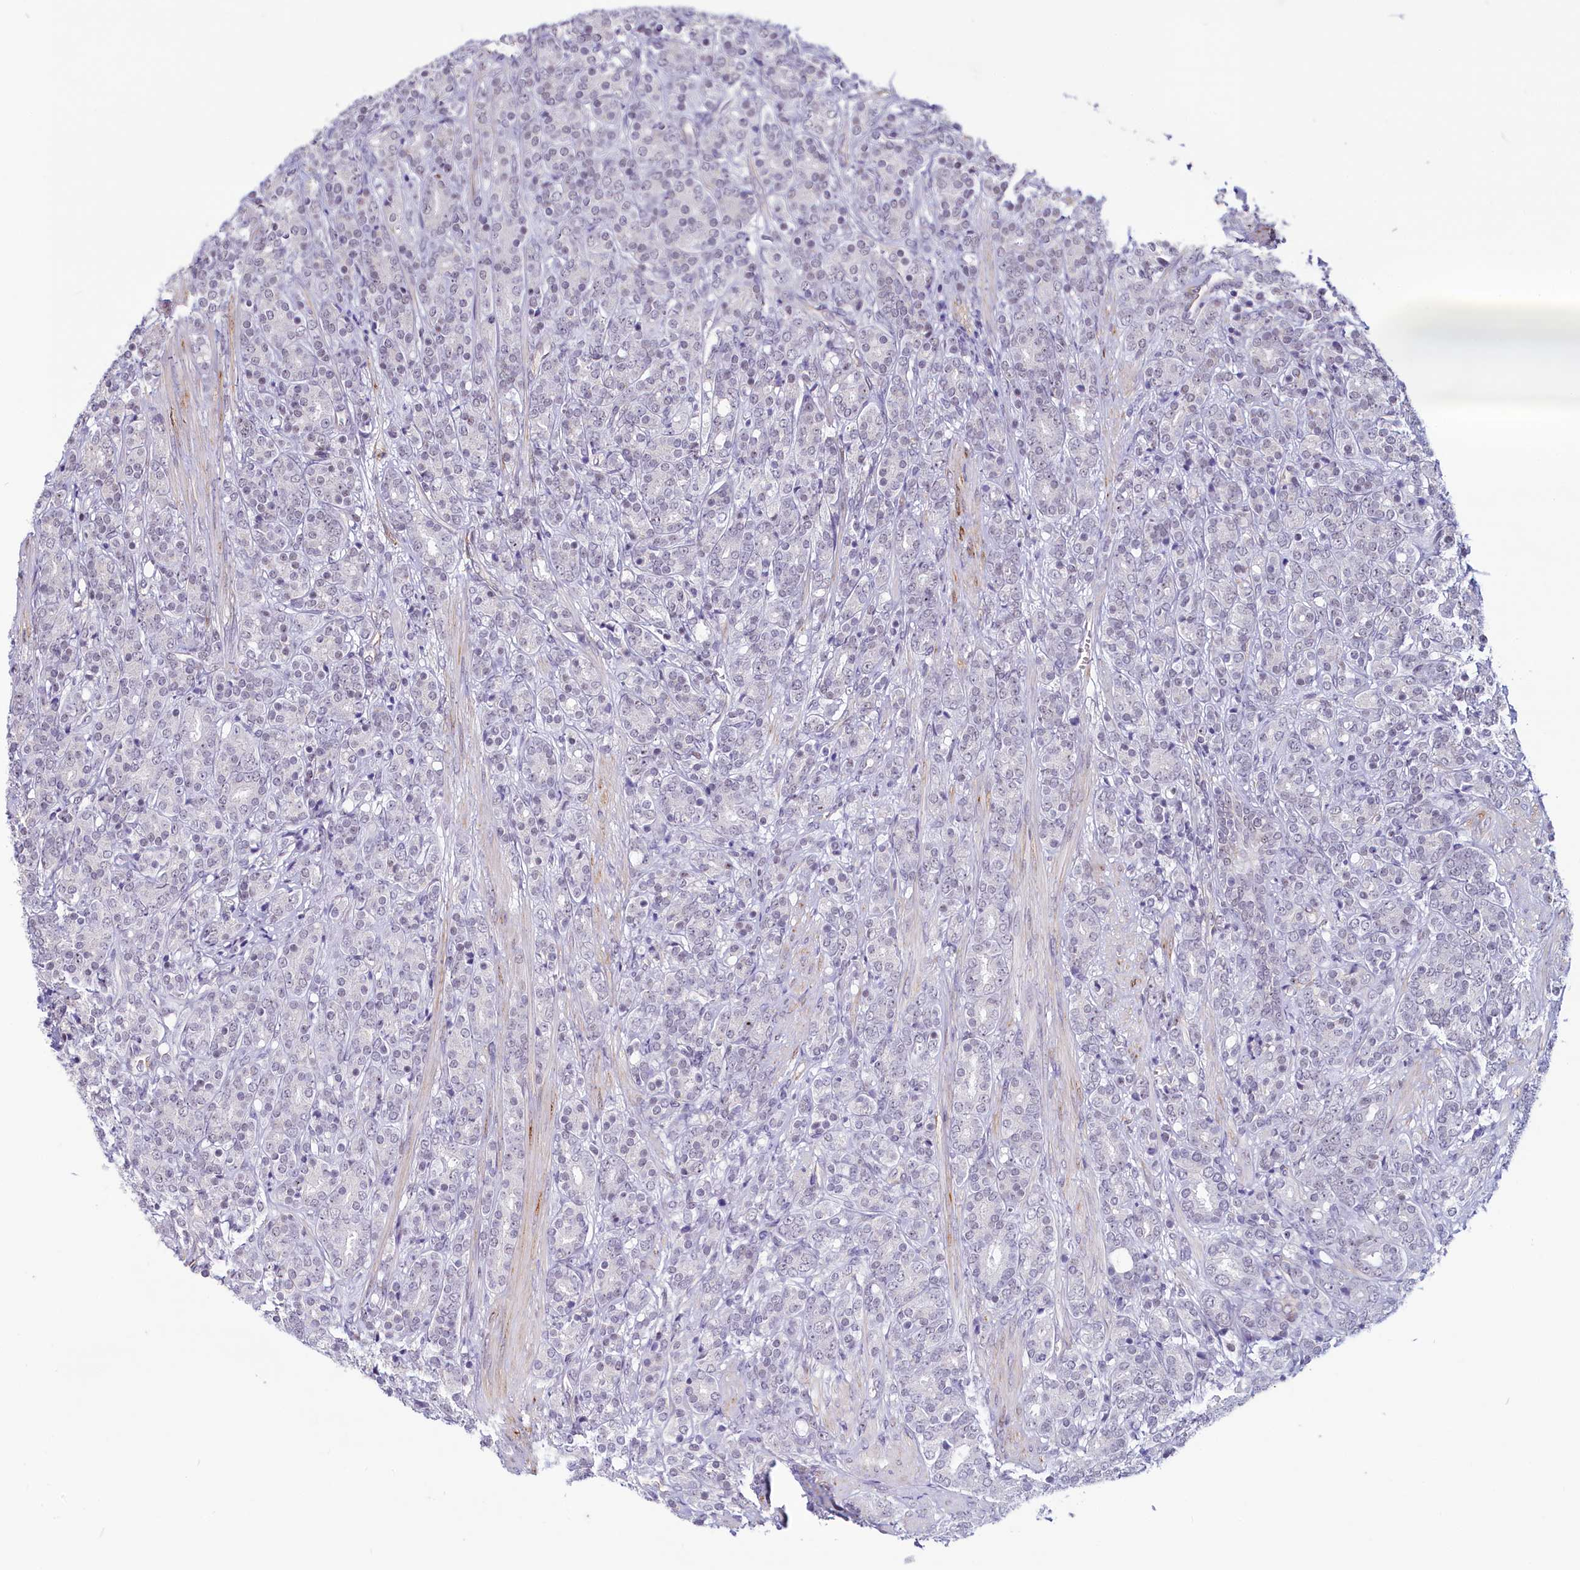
{"staining": {"intensity": "negative", "quantity": "none", "location": "none"}, "tissue": "prostate cancer", "cell_type": "Tumor cells", "image_type": "cancer", "snomed": [{"axis": "morphology", "description": "Adenocarcinoma, High grade"}, {"axis": "topography", "description": "Prostate"}], "caption": "IHC micrograph of prostate adenocarcinoma (high-grade) stained for a protein (brown), which reveals no staining in tumor cells. Brightfield microscopy of IHC stained with DAB (brown) and hematoxylin (blue), captured at high magnification.", "gene": "PROCR", "patient": {"sex": "male", "age": 62}}